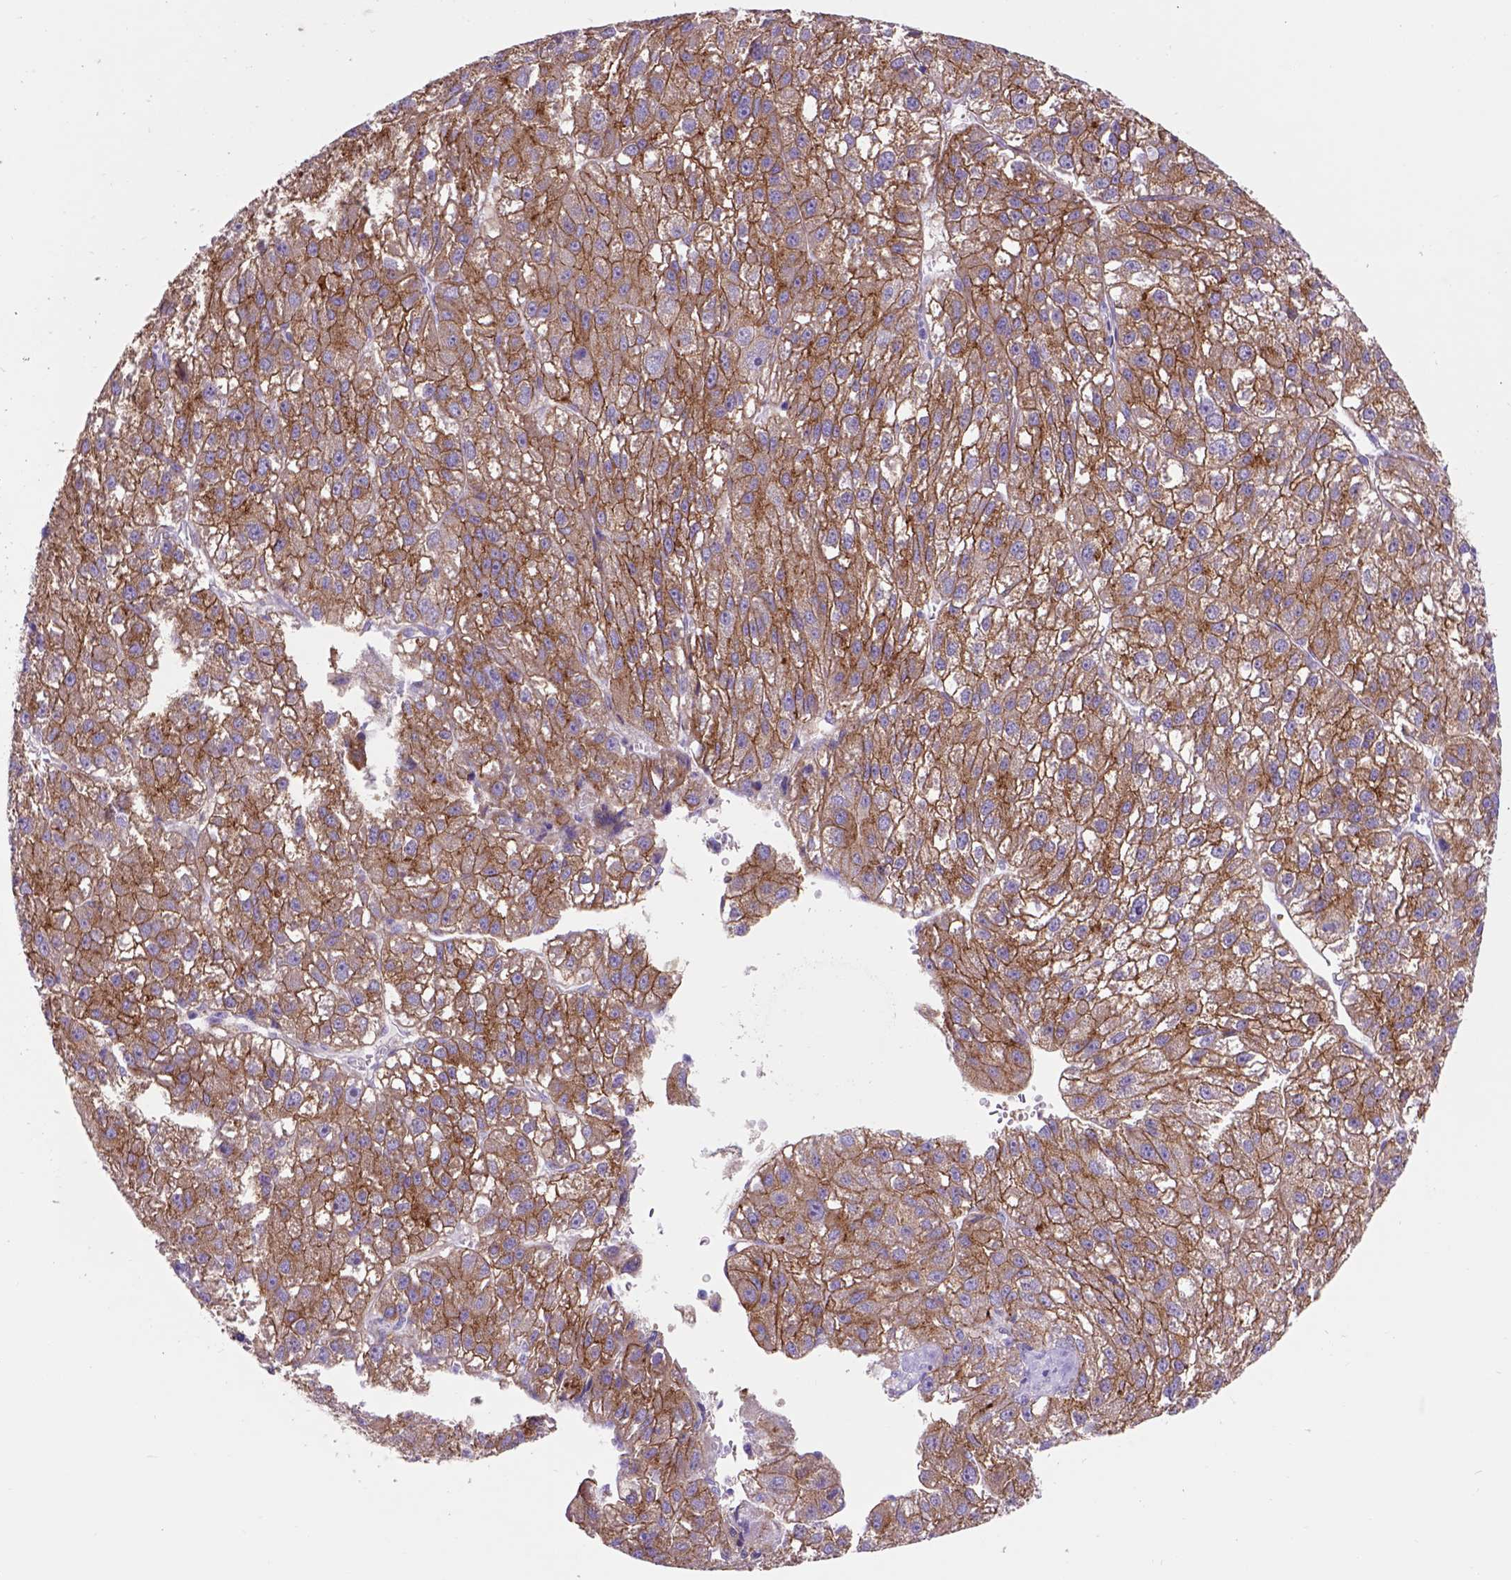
{"staining": {"intensity": "moderate", "quantity": ">75%", "location": "cytoplasmic/membranous"}, "tissue": "liver cancer", "cell_type": "Tumor cells", "image_type": "cancer", "snomed": [{"axis": "morphology", "description": "Carcinoma, Hepatocellular, NOS"}, {"axis": "topography", "description": "Liver"}], "caption": "Brown immunohistochemical staining in liver cancer (hepatocellular carcinoma) shows moderate cytoplasmic/membranous positivity in approximately >75% of tumor cells. The staining was performed using DAB (3,3'-diaminobenzidine) to visualize the protein expression in brown, while the nuclei were stained in blue with hematoxylin (Magnification: 20x).", "gene": "EGFR", "patient": {"sex": "female", "age": 70}}